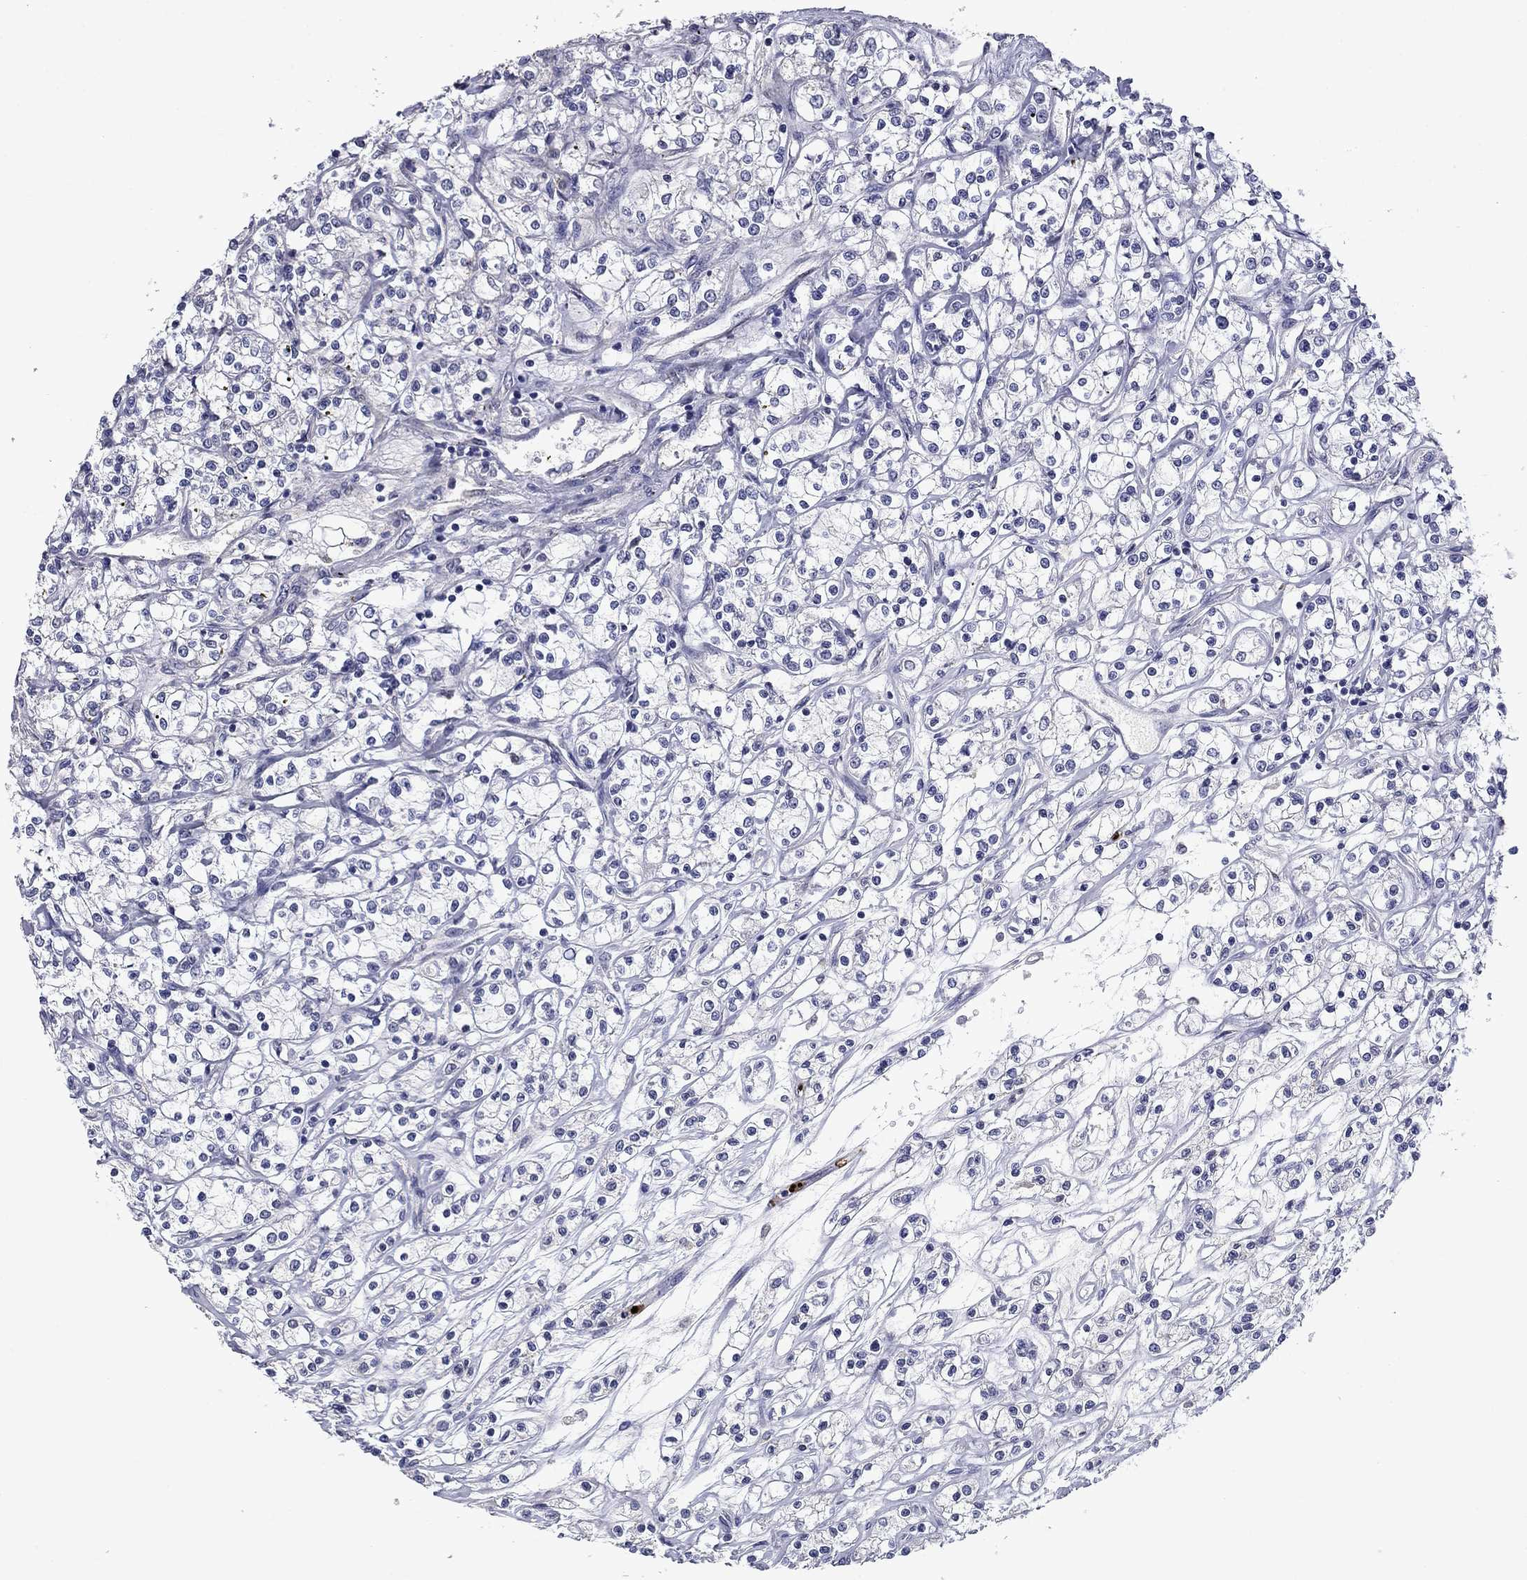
{"staining": {"intensity": "negative", "quantity": "none", "location": "none"}, "tissue": "renal cancer", "cell_type": "Tumor cells", "image_type": "cancer", "snomed": [{"axis": "morphology", "description": "Adenocarcinoma, NOS"}, {"axis": "topography", "description": "Kidney"}], "caption": "Tumor cells are negative for brown protein staining in renal adenocarcinoma.", "gene": "IRF5", "patient": {"sex": "female", "age": 59}}